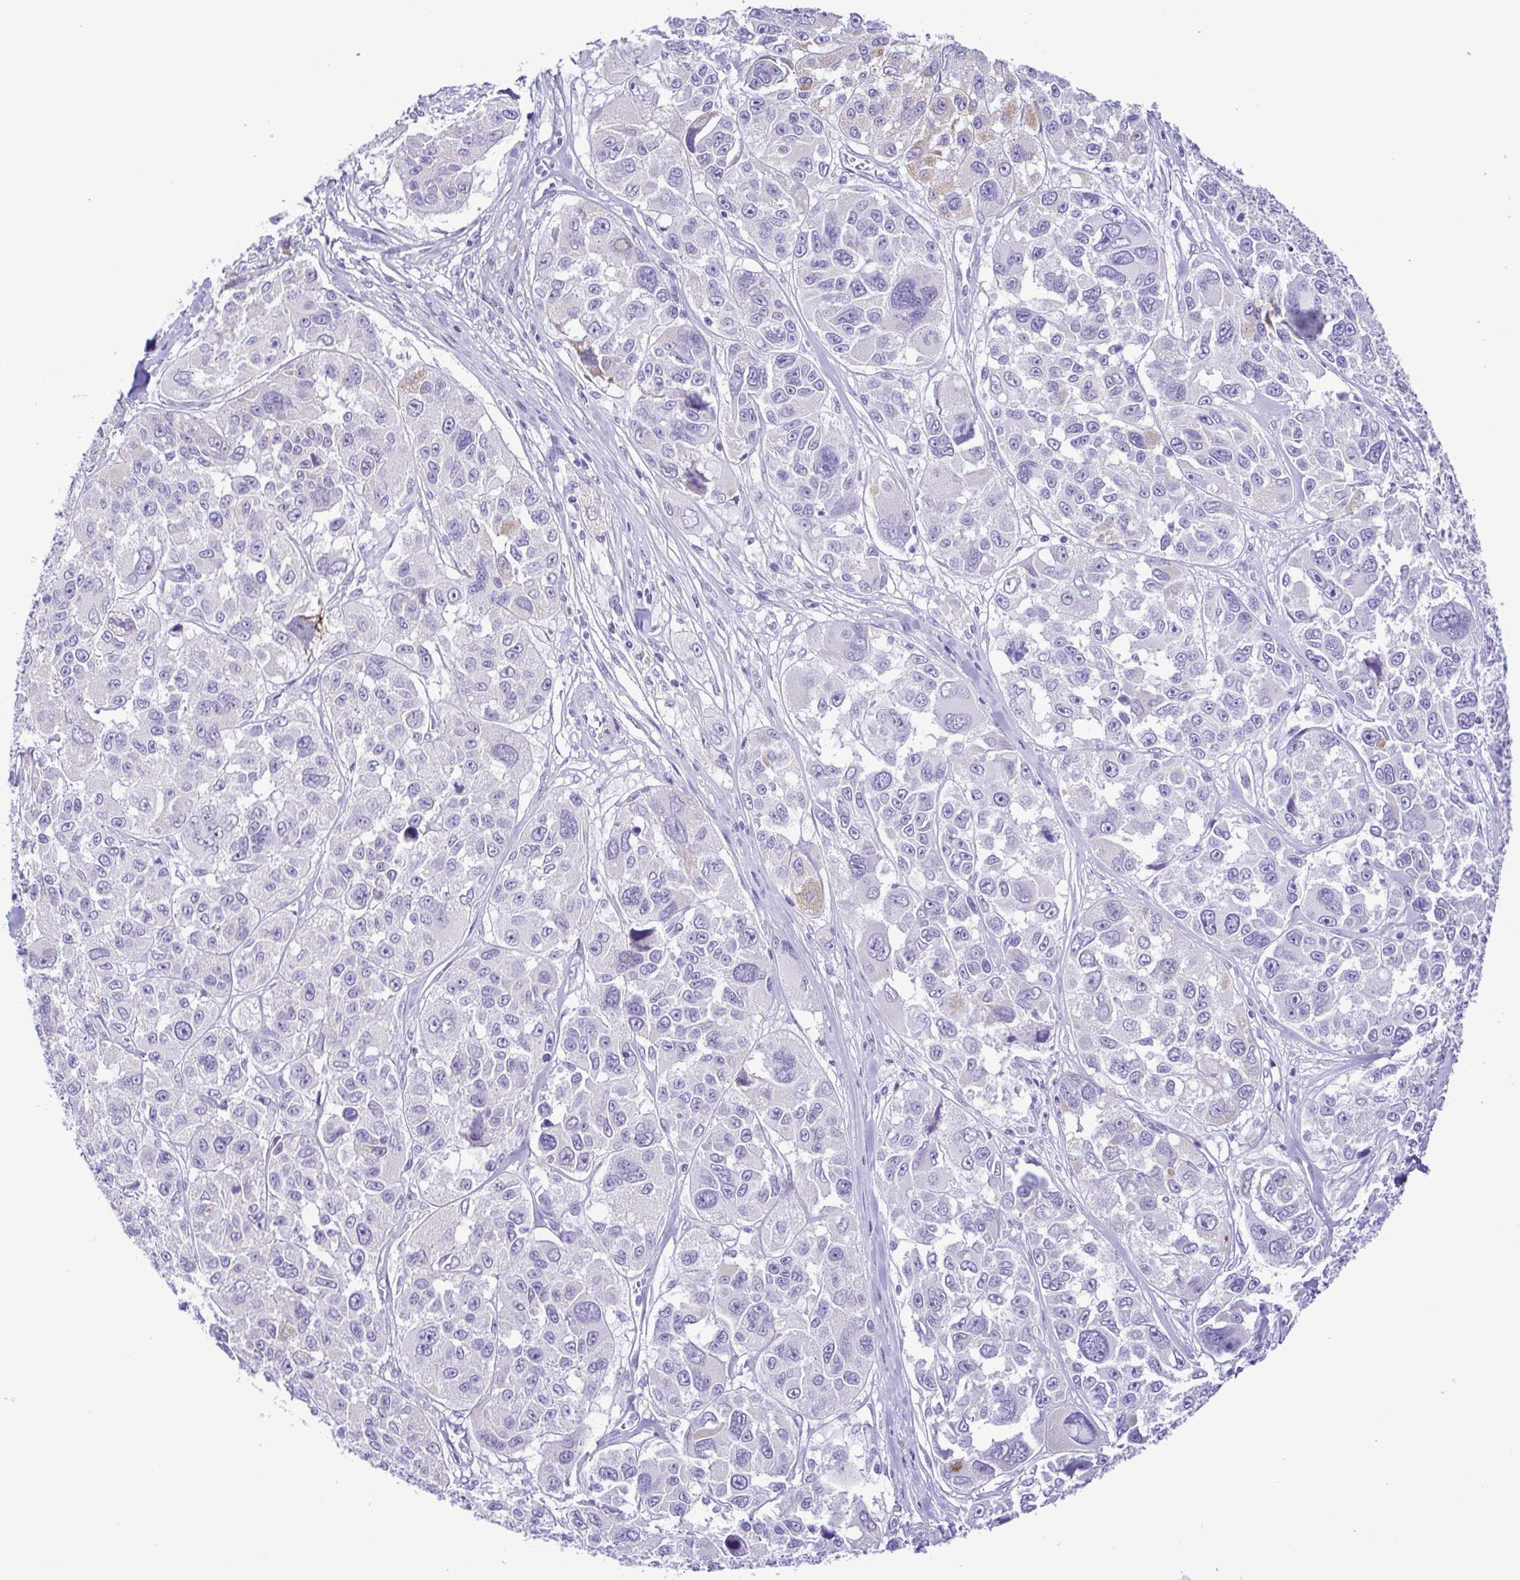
{"staining": {"intensity": "negative", "quantity": "none", "location": "none"}, "tissue": "melanoma", "cell_type": "Tumor cells", "image_type": "cancer", "snomed": [{"axis": "morphology", "description": "Malignant melanoma, NOS"}, {"axis": "topography", "description": "Skin"}], "caption": "IHC of human malignant melanoma demonstrates no positivity in tumor cells.", "gene": "PAK3", "patient": {"sex": "female", "age": 66}}